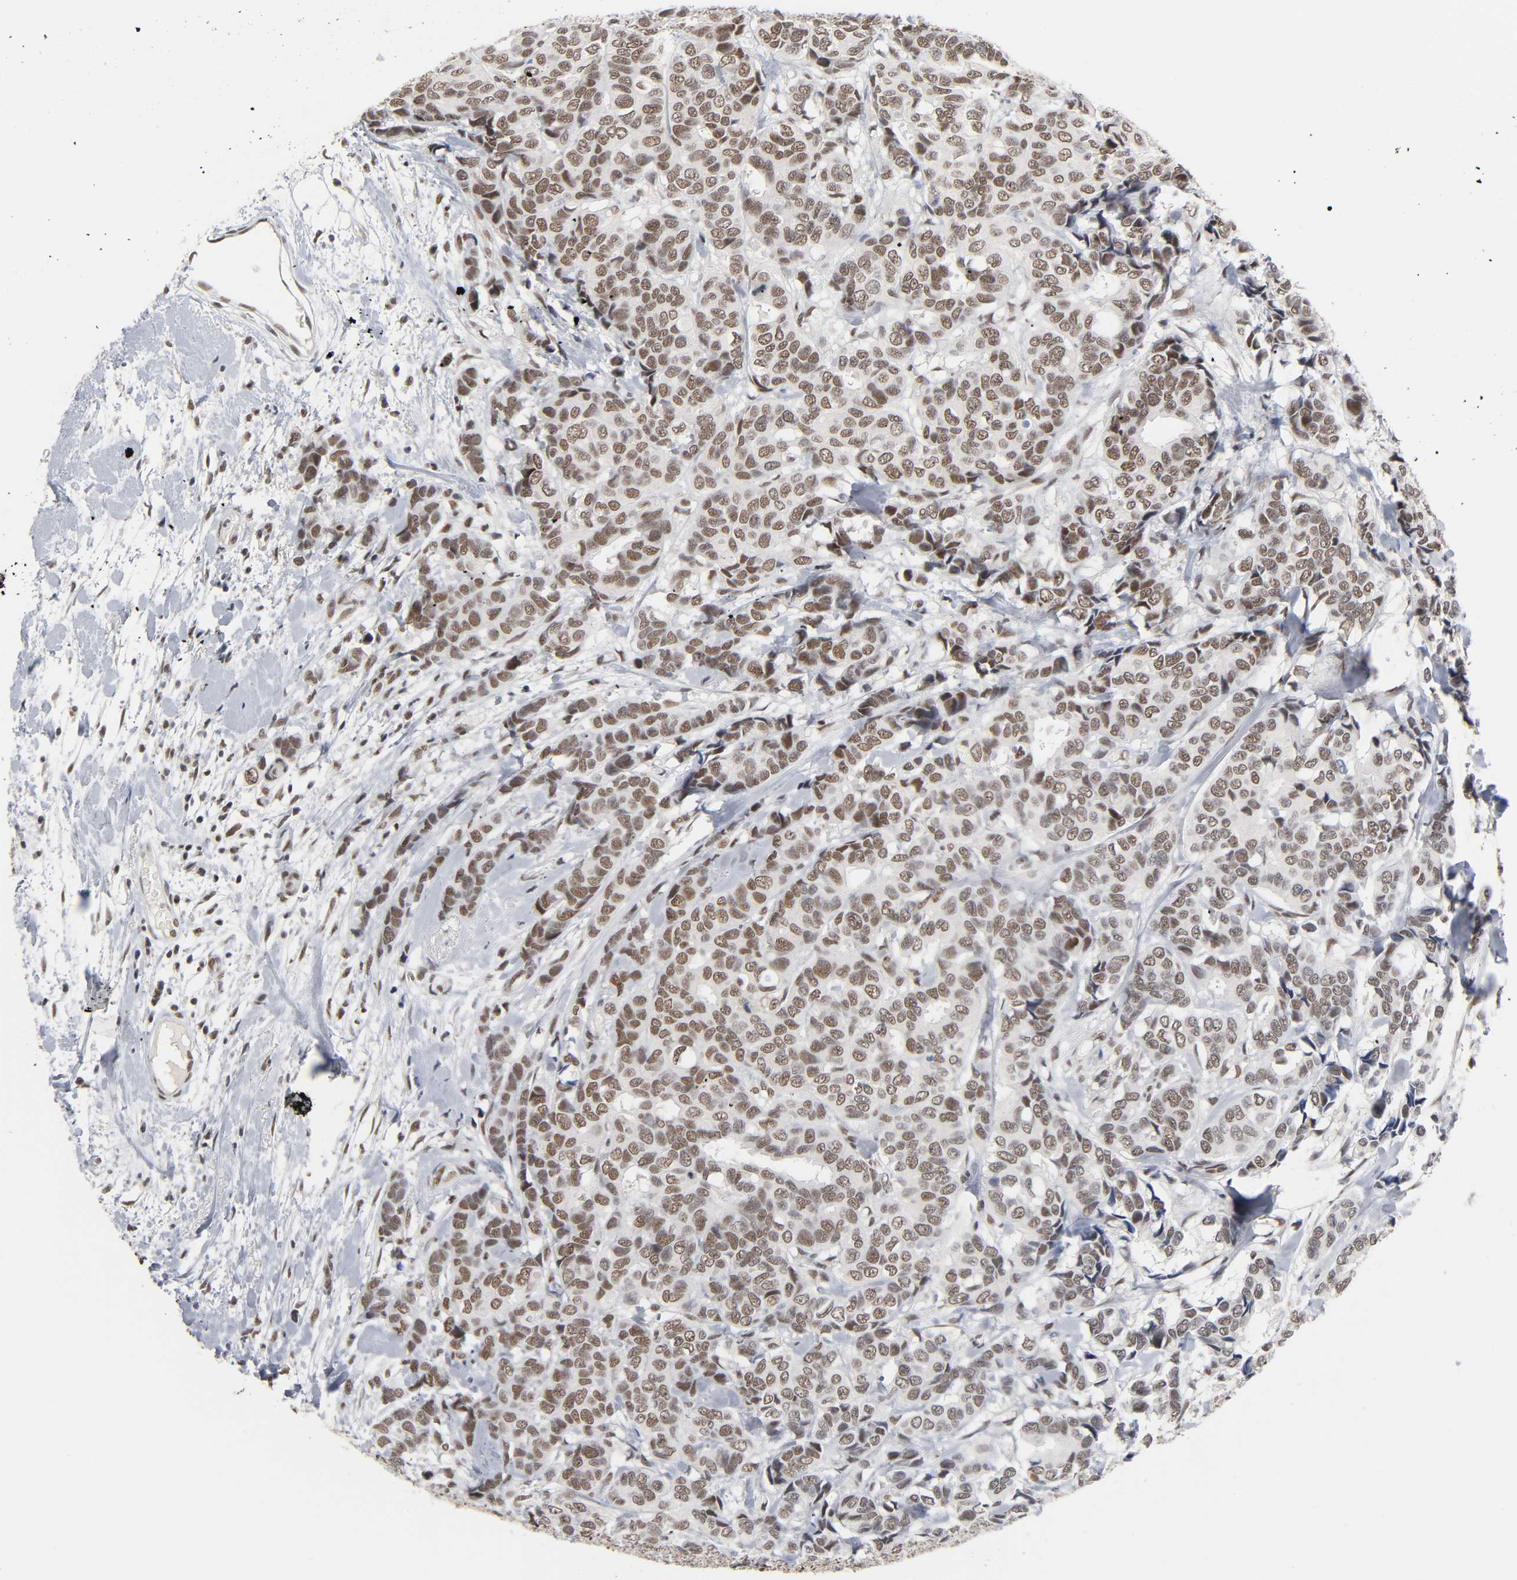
{"staining": {"intensity": "moderate", "quantity": ">75%", "location": "nuclear"}, "tissue": "breast cancer", "cell_type": "Tumor cells", "image_type": "cancer", "snomed": [{"axis": "morphology", "description": "Duct carcinoma"}, {"axis": "topography", "description": "Breast"}], "caption": "IHC histopathology image of human breast cancer stained for a protein (brown), which exhibits medium levels of moderate nuclear staining in about >75% of tumor cells.", "gene": "TRIM33", "patient": {"sex": "female", "age": 87}}